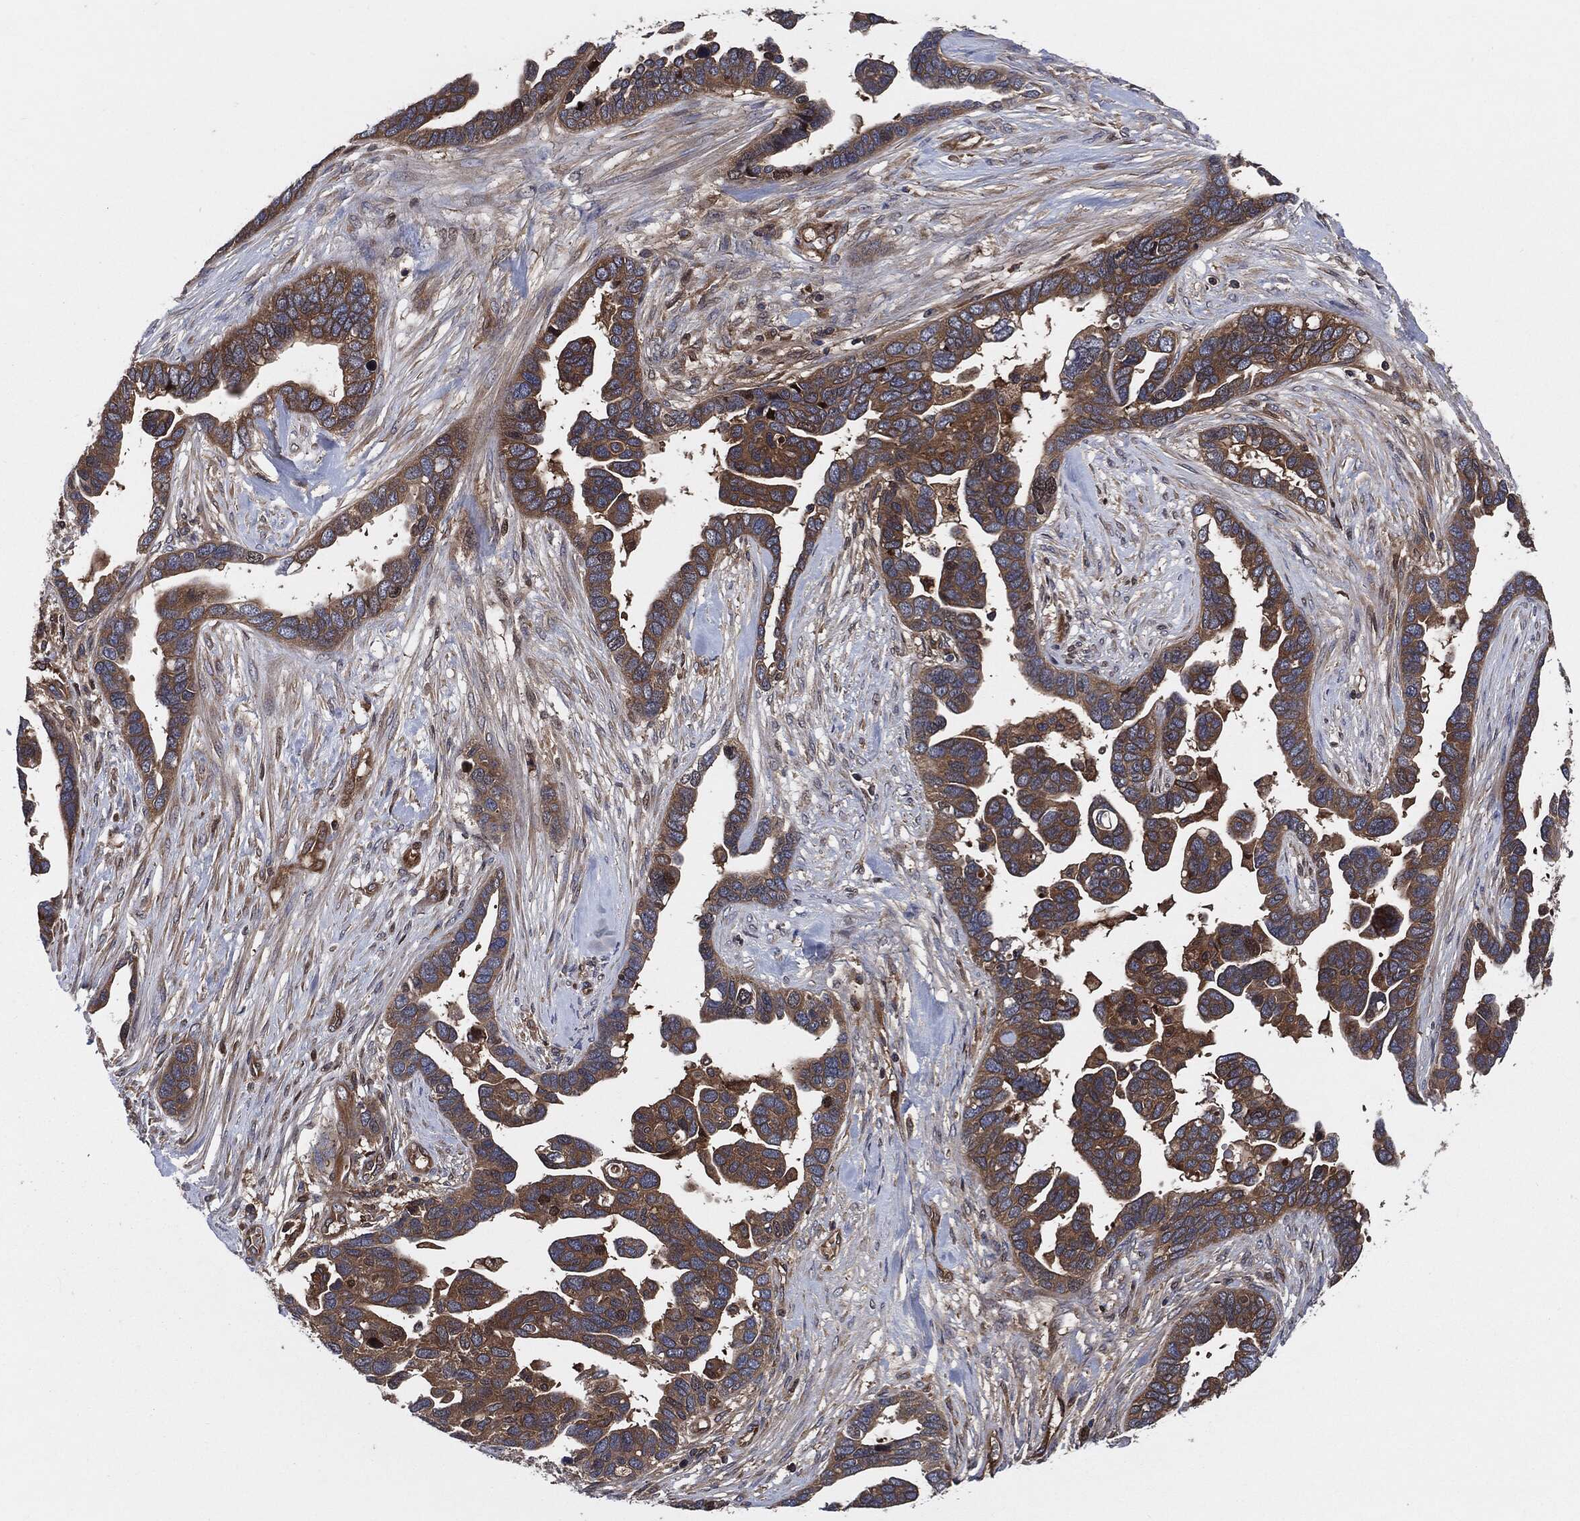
{"staining": {"intensity": "moderate", "quantity": ">75%", "location": "cytoplasmic/membranous"}, "tissue": "ovarian cancer", "cell_type": "Tumor cells", "image_type": "cancer", "snomed": [{"axis": "morphology", "description": "Cystadenocarcinoma, serous, NOS"}, {"axis": "topography", "description": "Ovary"}], "caption": "Moderate cytoplasmic/membranous protein expression is appreciated in approximately >75% of tumor cells in ovarian serous cystadenocarcinoma.", "gene": "XPNPEP1", "patient": {"sex": "female", "age": 54}}